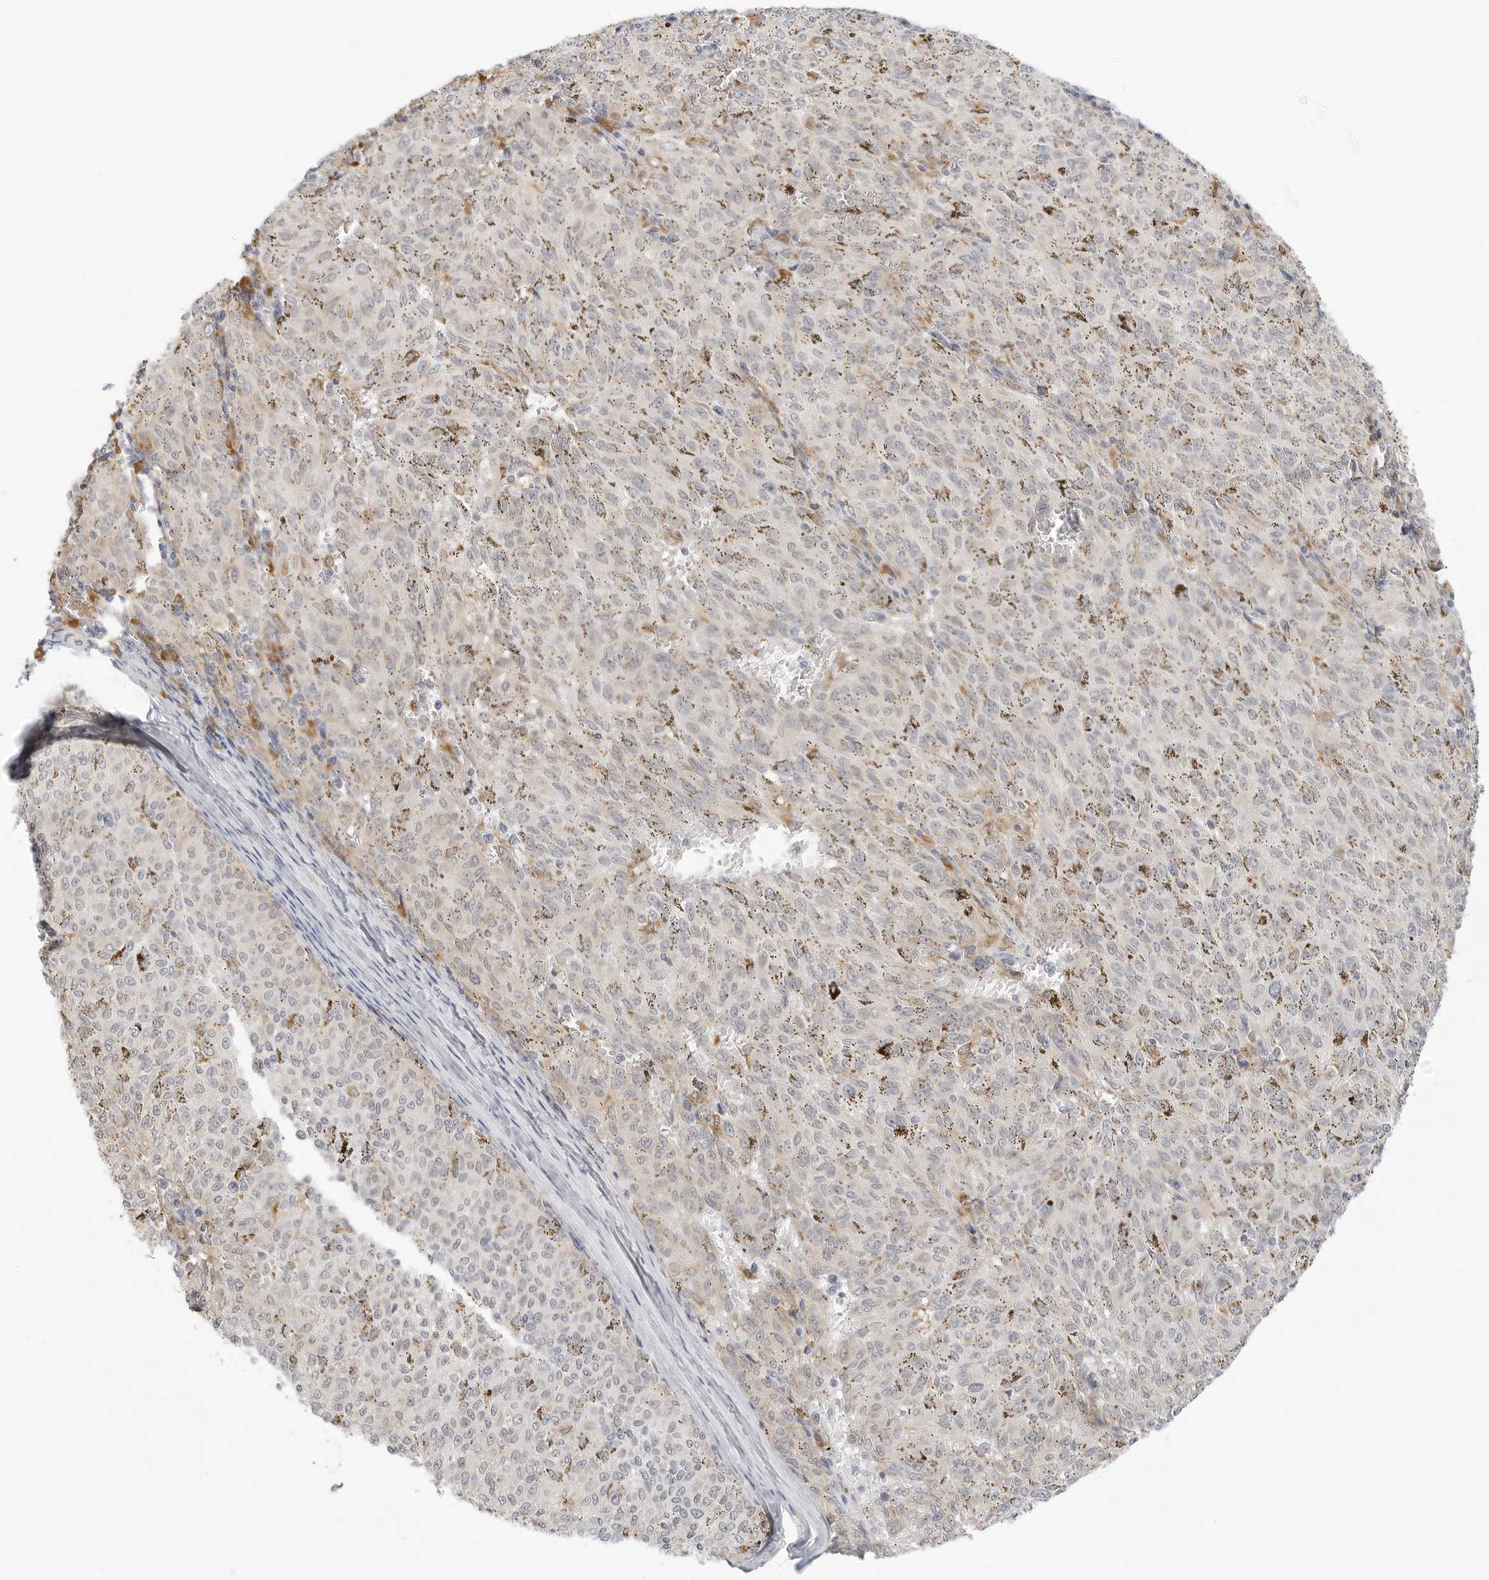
{"staining": {"intensity": "negative", "quantity": "none", "location": "none"}, "tissue": "melanoma", "cell_type": "Tumor cells", "image_type": "cancer", "snomed": [{"axis": "morphology", "description": "Malignant melanoma, NOS"}, {"axis": "topography", "description": "Skin"}], "caption": "Image shows no protein positivity in tumor cells of malignant melanoma tissue.", "gene": "THEM4", "patient": {"sex": "female", "age": 72}}